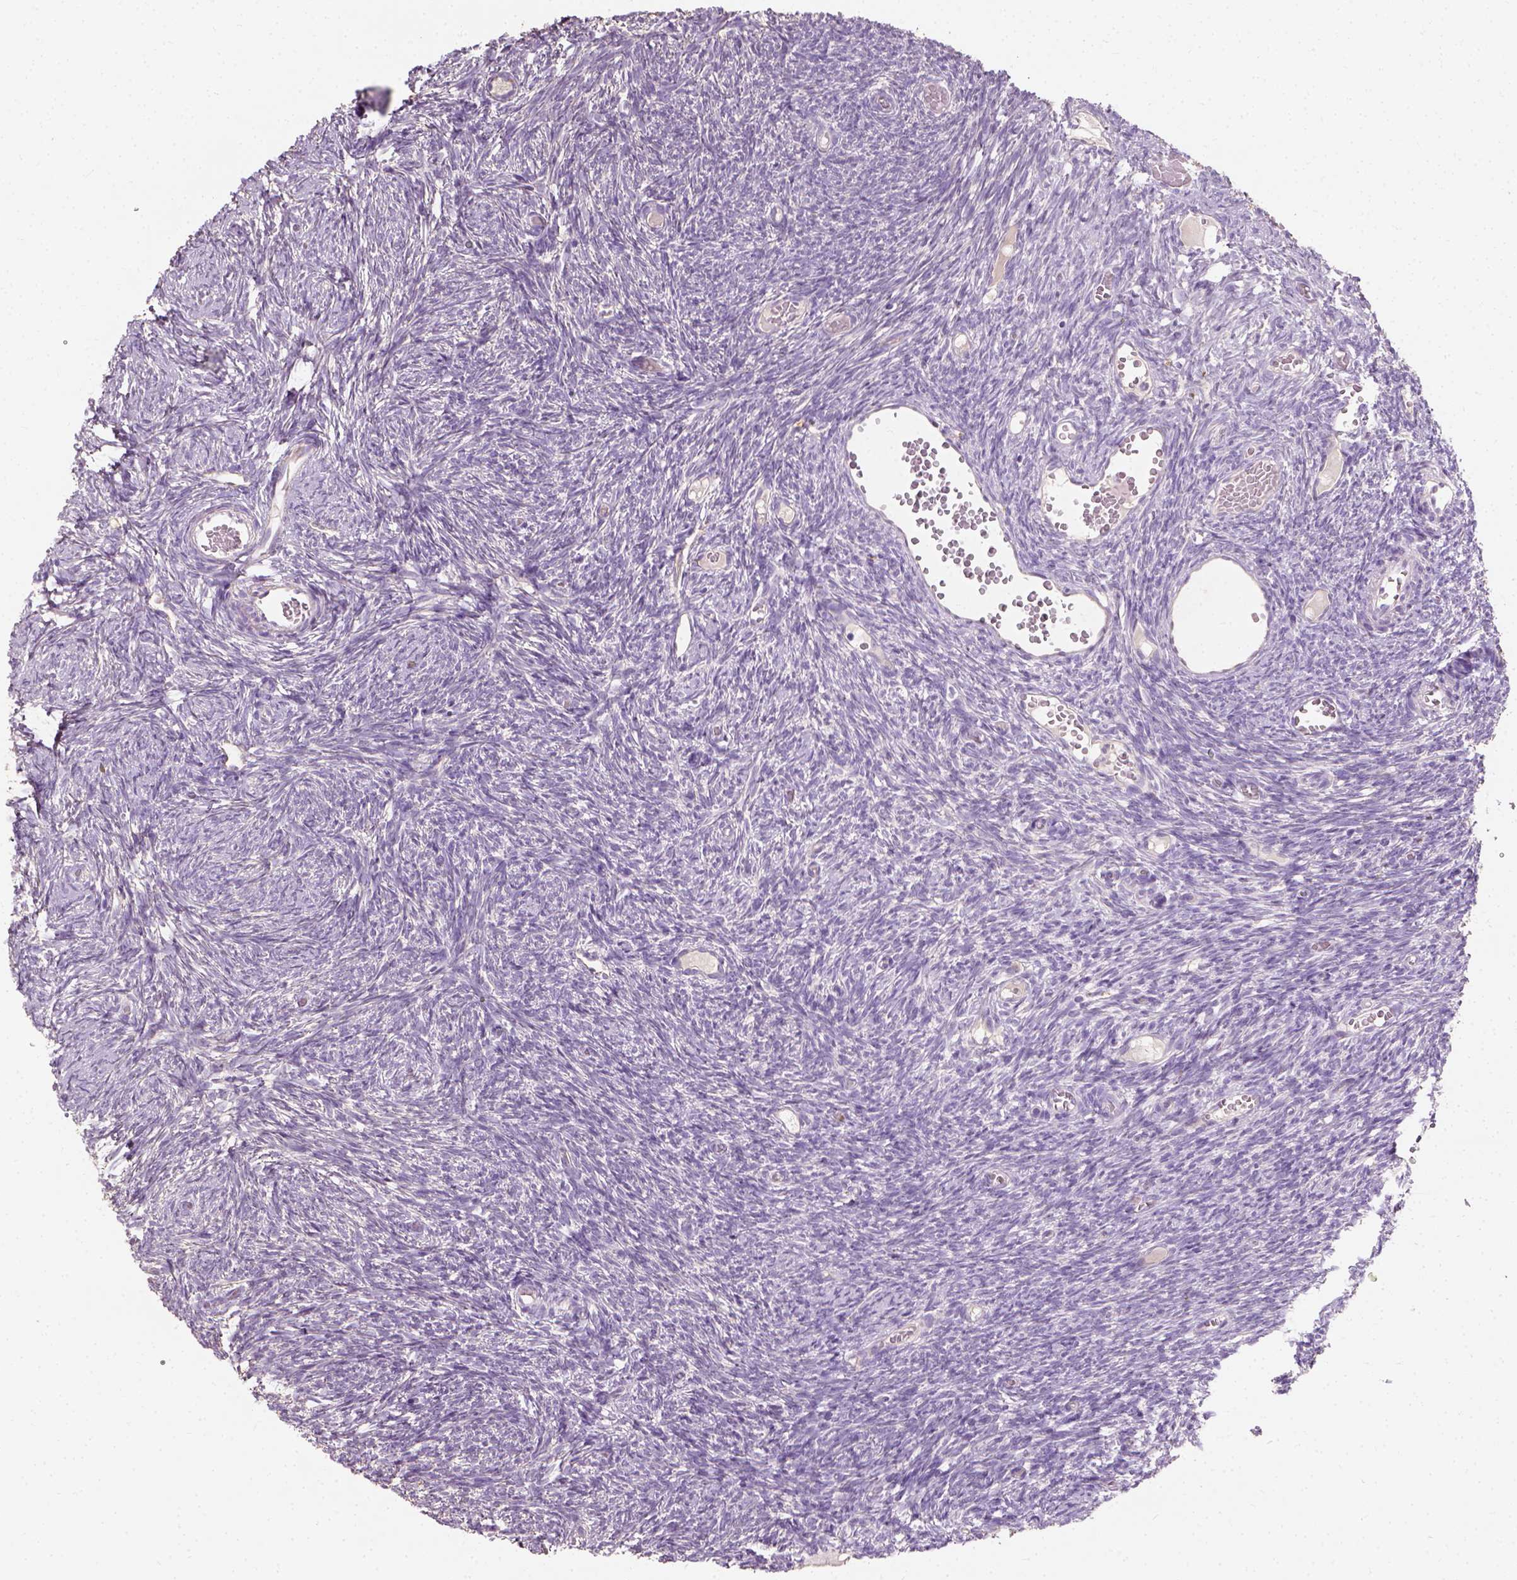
{"staining": {"intensity": "moderate", "quantity": "<25%", "location": "cytoplasmic/membranous"}, "tissue": "ovary", "cell_type": "Ovarian stroma cells", "image_type": "normal", "snomed": [{"axis": "morphology", "description": "Normal tissue, NOS"}, {"axis": "topography", "description": "Ovary"}], "caption": "Immunohistochemistry (IHC) of benign human ovary exhibits low levels of moderate cytoplasmic/membranous positivity in about <25% of ovarian stroma cells.", "gene": "DHCR24", "patient": {"sex": "female", "age": 39}}